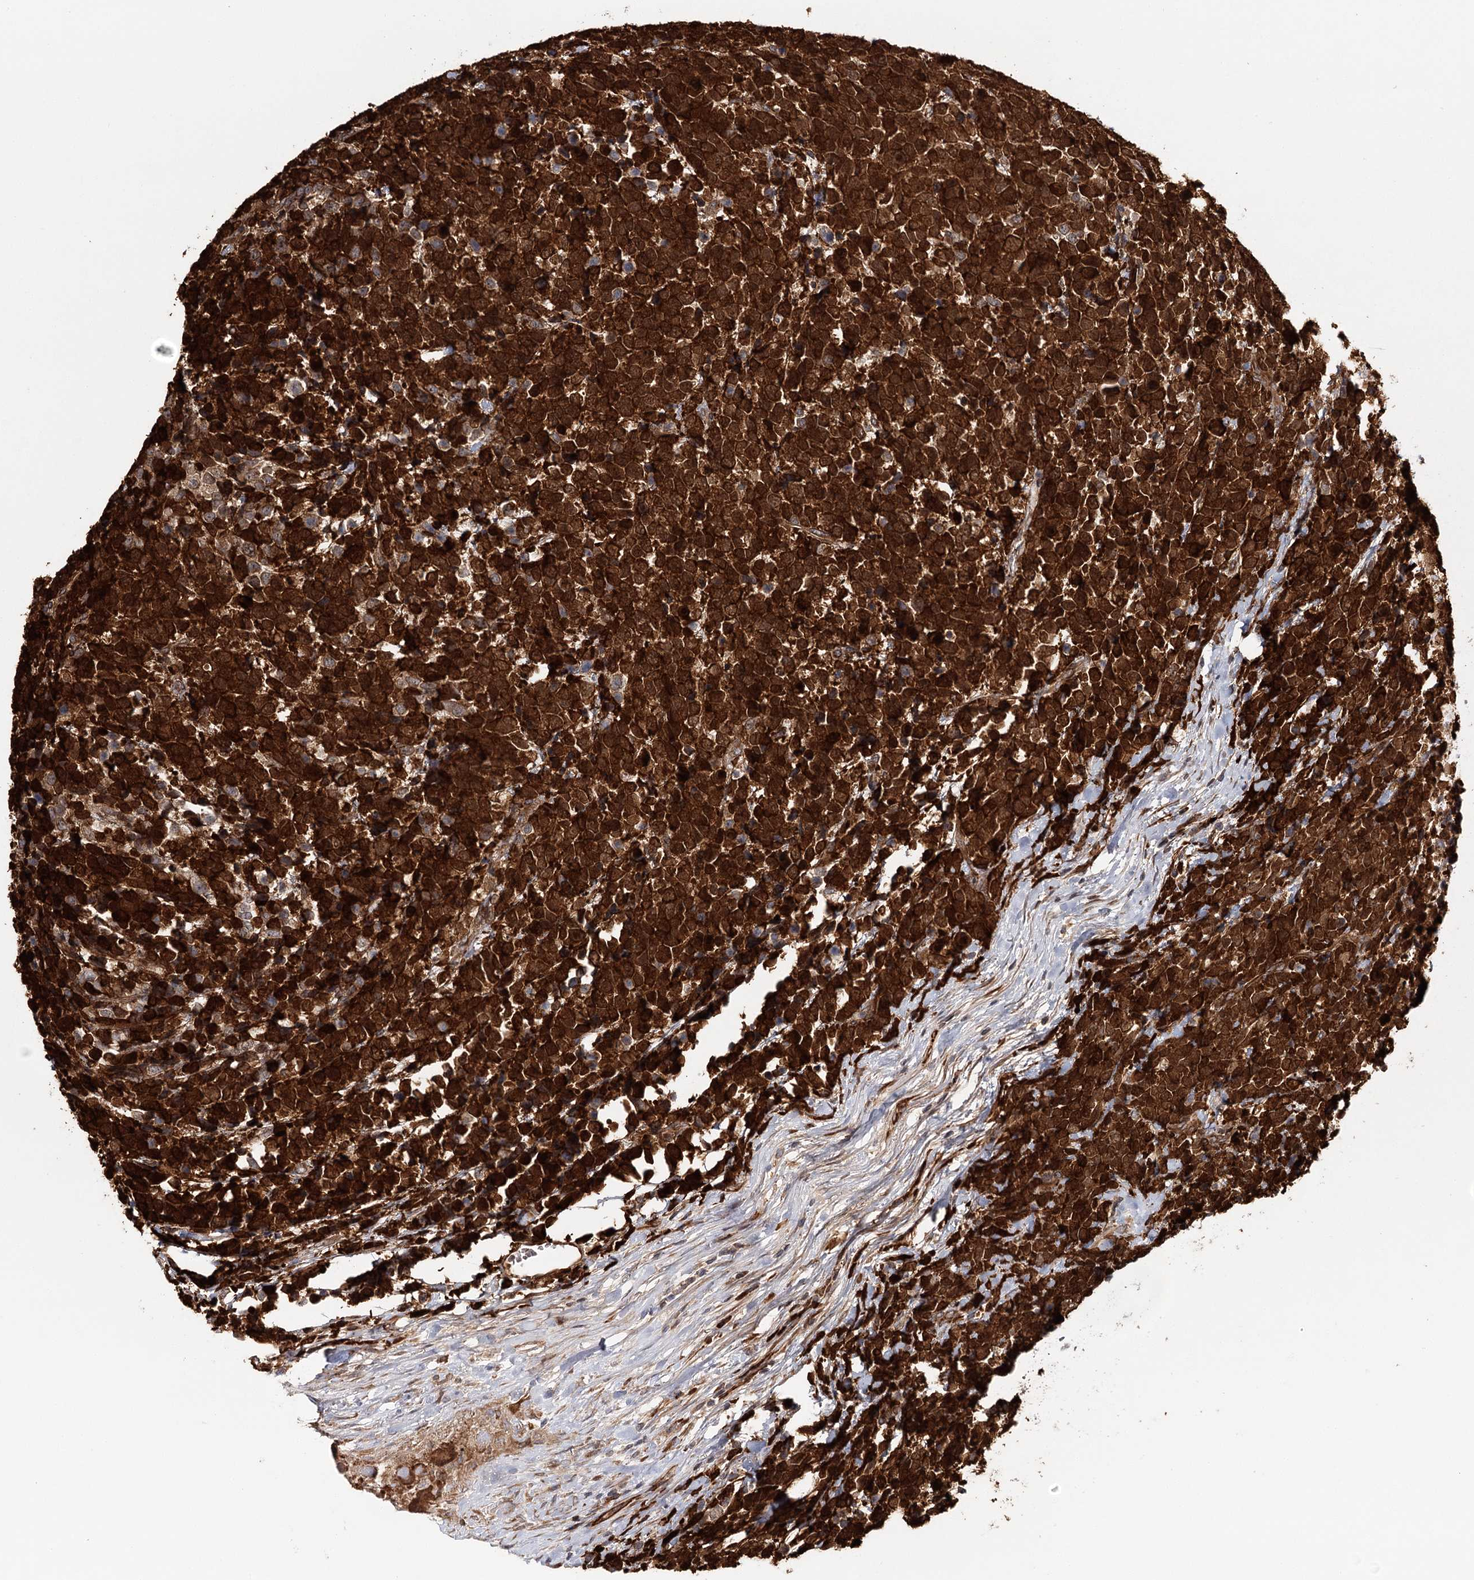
{"staining": {"intensity": "strong", "quantity": ">75%", "location": "cytoplasmic/membranous,nuclear"}, "tissue": "urothelial cancer", "cell_type": "Tumor cells", "image_type": "cancer", "snomed": [{"axis": "morphology", "description": "Urothelial carcinoma, High grade"}, {"axis": "topography", "description": "Urinary bladder"}], "caption": "Immunohistochemistry (IHC) (DAB (3,3'-diaminobenzidine)) staining of urothelial cancer demonstrates strong cytoplasmic/membranous and nuclear protein staining in about >75% of tumor cells.", "gene": "MKNK1", "patient": {"sex": "female", "age": 82}}